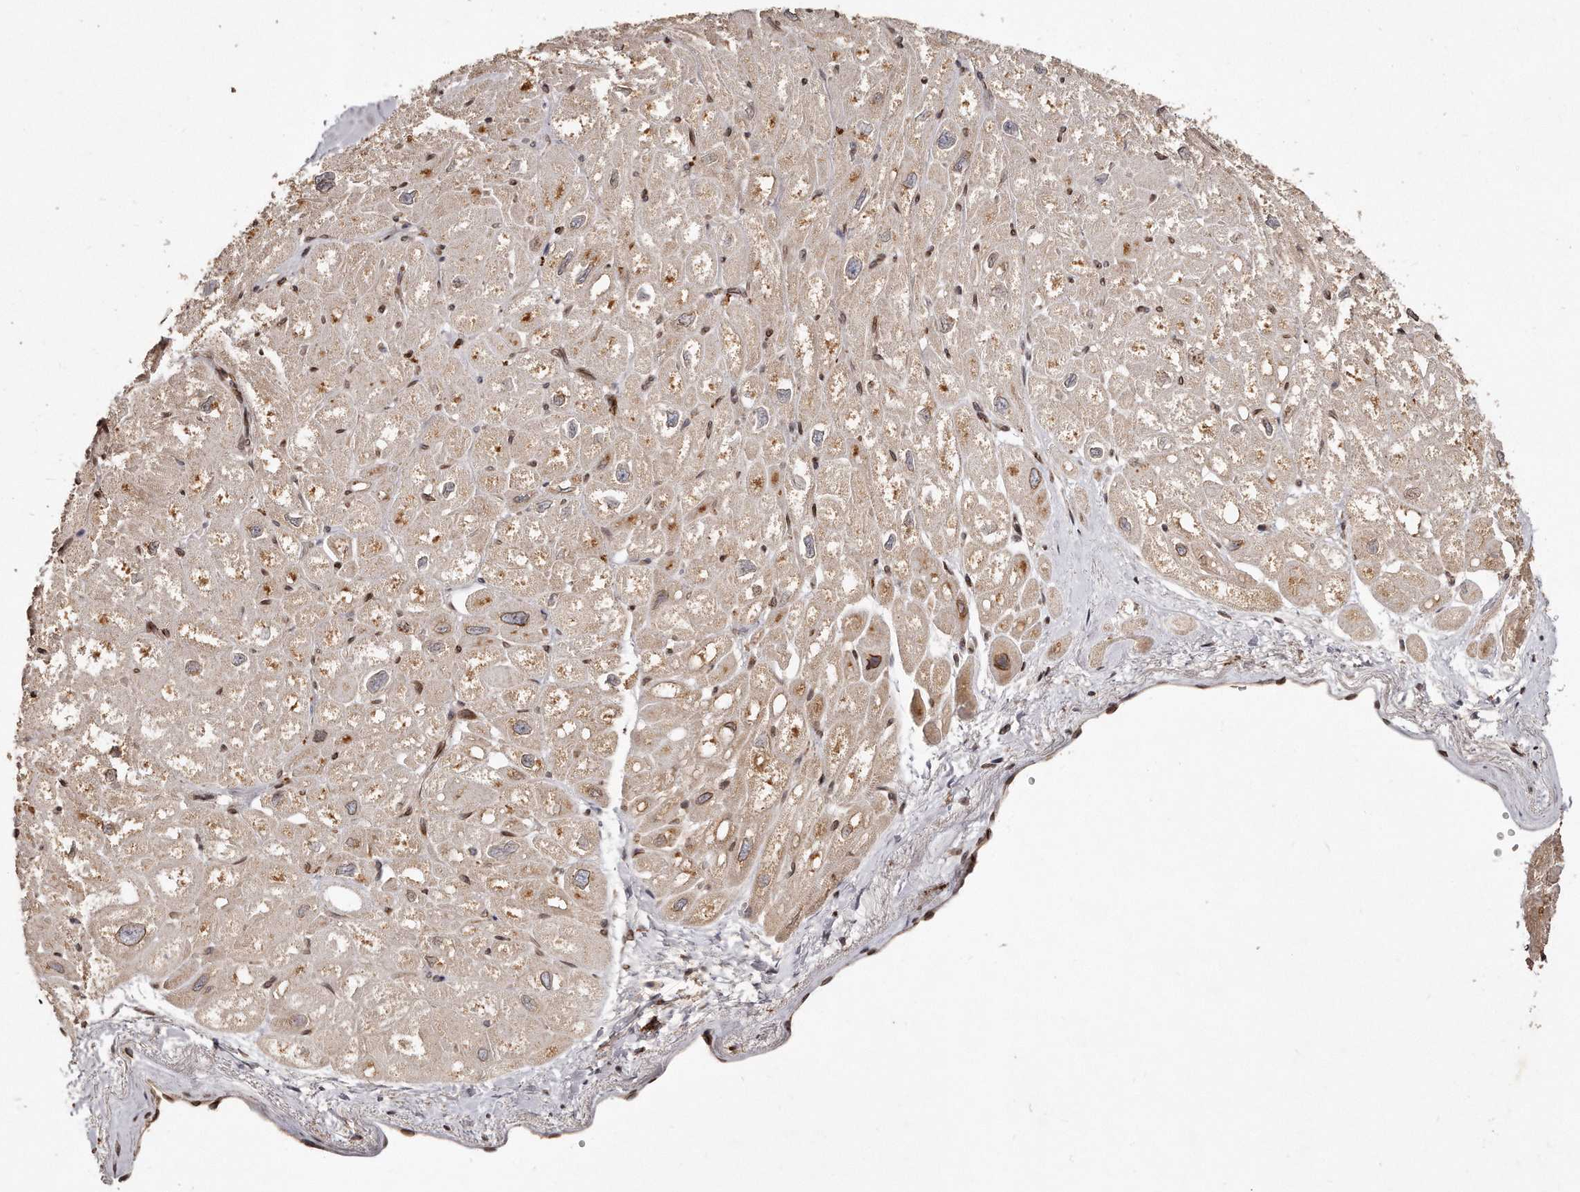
{"staining": {"intensity": "moderate", "quantity": "25%-75%", "location": "cytoplasmic/membranous"}, "tissue": "heart muscle", "cell_type": "Cardiomyocytes", "image_type": "normal", "snomed": [{"axis": "morphology", "description": "Normal tissue, NOS"}, {"axis": "topography", "description": "Heart"}], "caption": "Immunohistochemistry of unremarkable human heart muscle demonstrates medium levels of moderate cytoplasmic/membranous positivity in approximately 25%-75% of cardiomyocytes. Immunohistochemistry (ihc) stains the protein in brown and the nuclei are stained blue.", "gene": "HASPIN", "patient": {"sex": "male", "age": 50}}